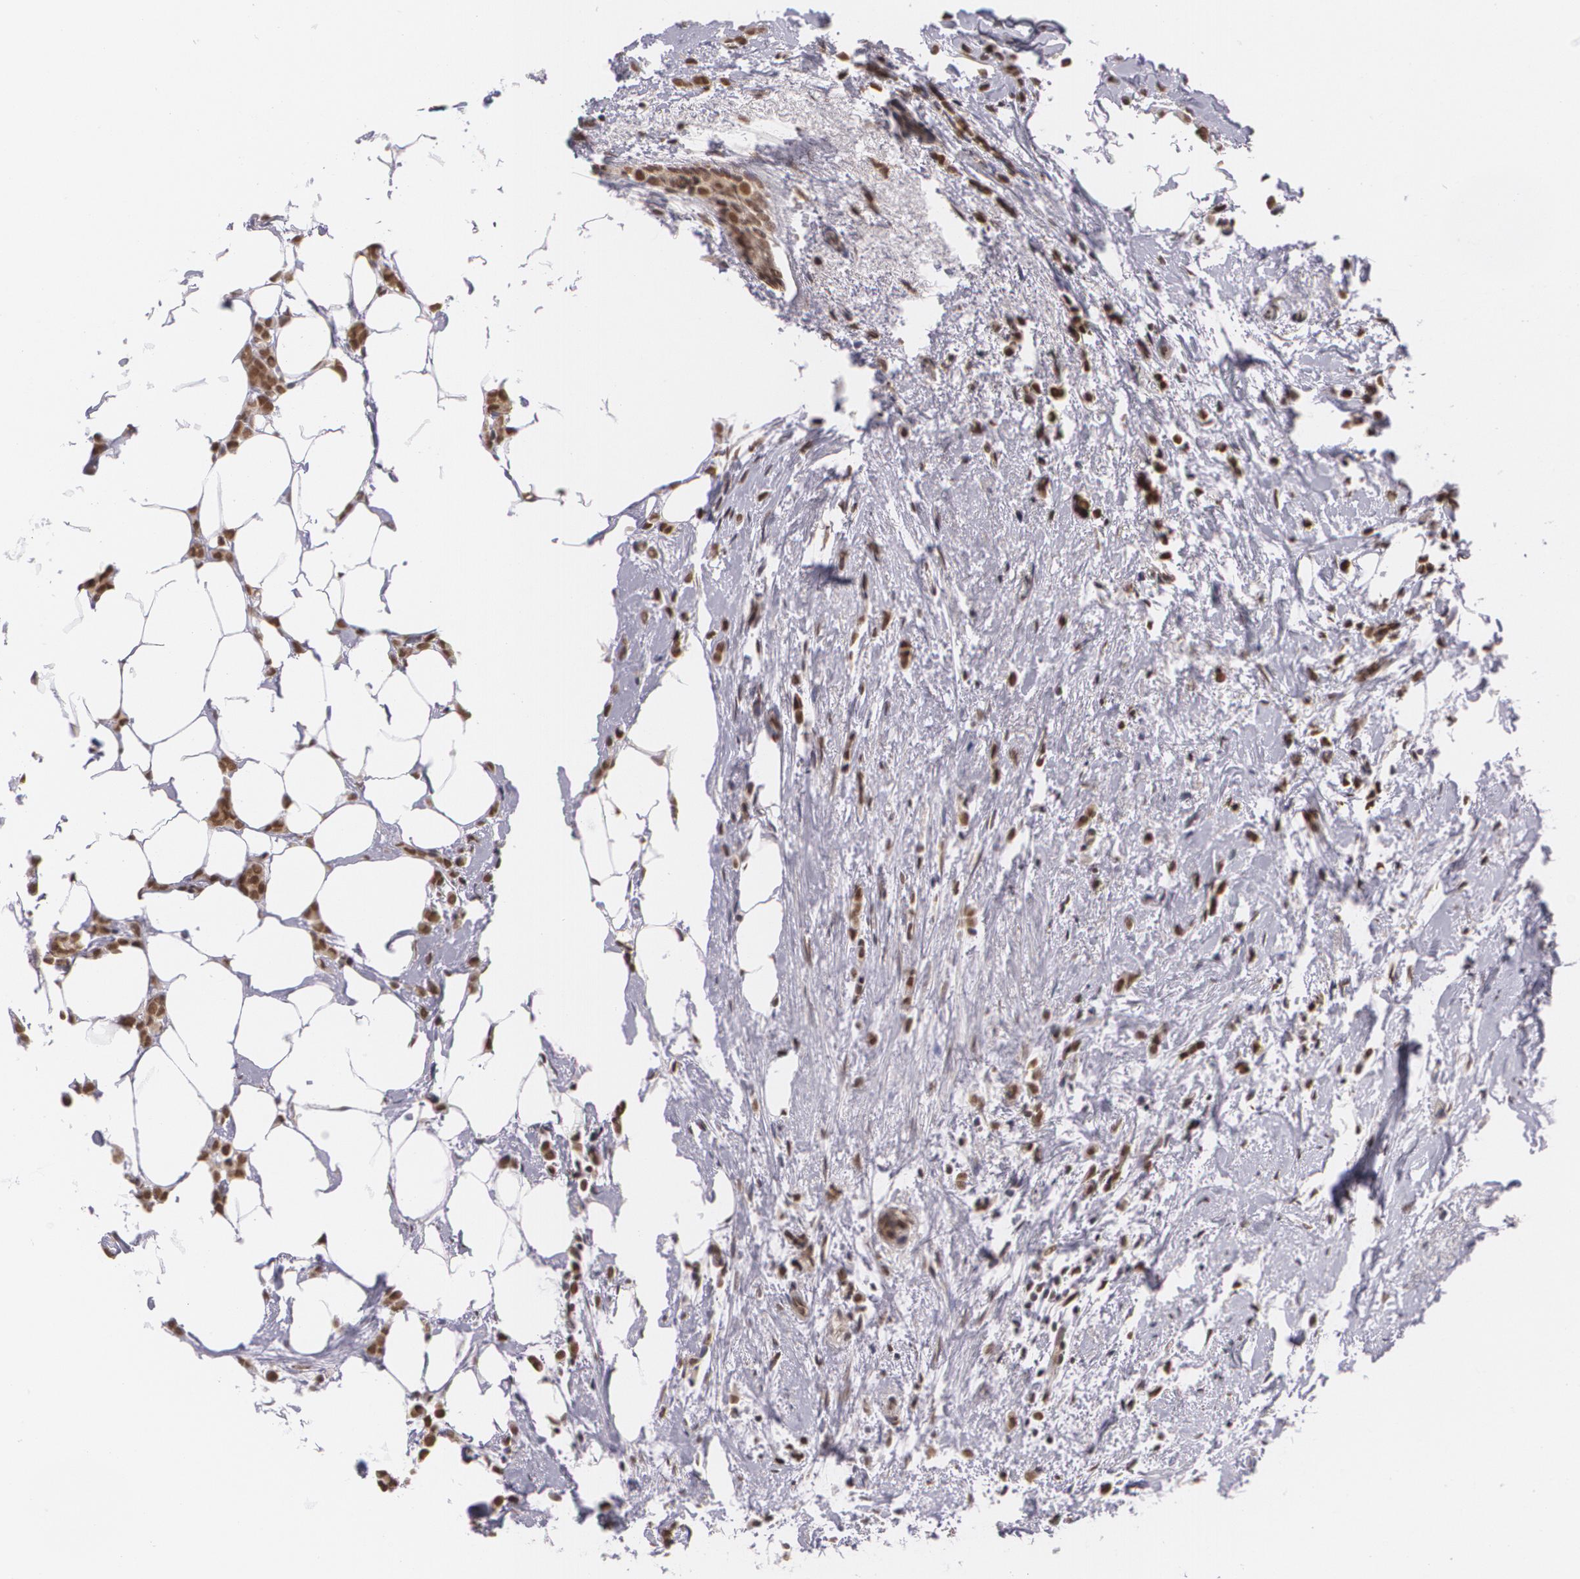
{"staining": {"intensity": "moderate", "quantity": ">75%", "location": "cytoplasmic/membranous,nuclear"}, "tissue": "breast cancer", "cell_type": "Tumor cells", "image_type": "cancer", "snomed": [{"axis": "morphology", "description": "Lobular carcinoma"}, {"axis": "topography", "description": "Breast"}], "caption": "Breast cancer was stained to show a protein in brown. There is medium levels of moderate cytoplasmic/membranous and nuclear staining in approximately >75% of tumor cells.", "gene": "ALX1", "patient": {"sex": "female", "age": 56}}